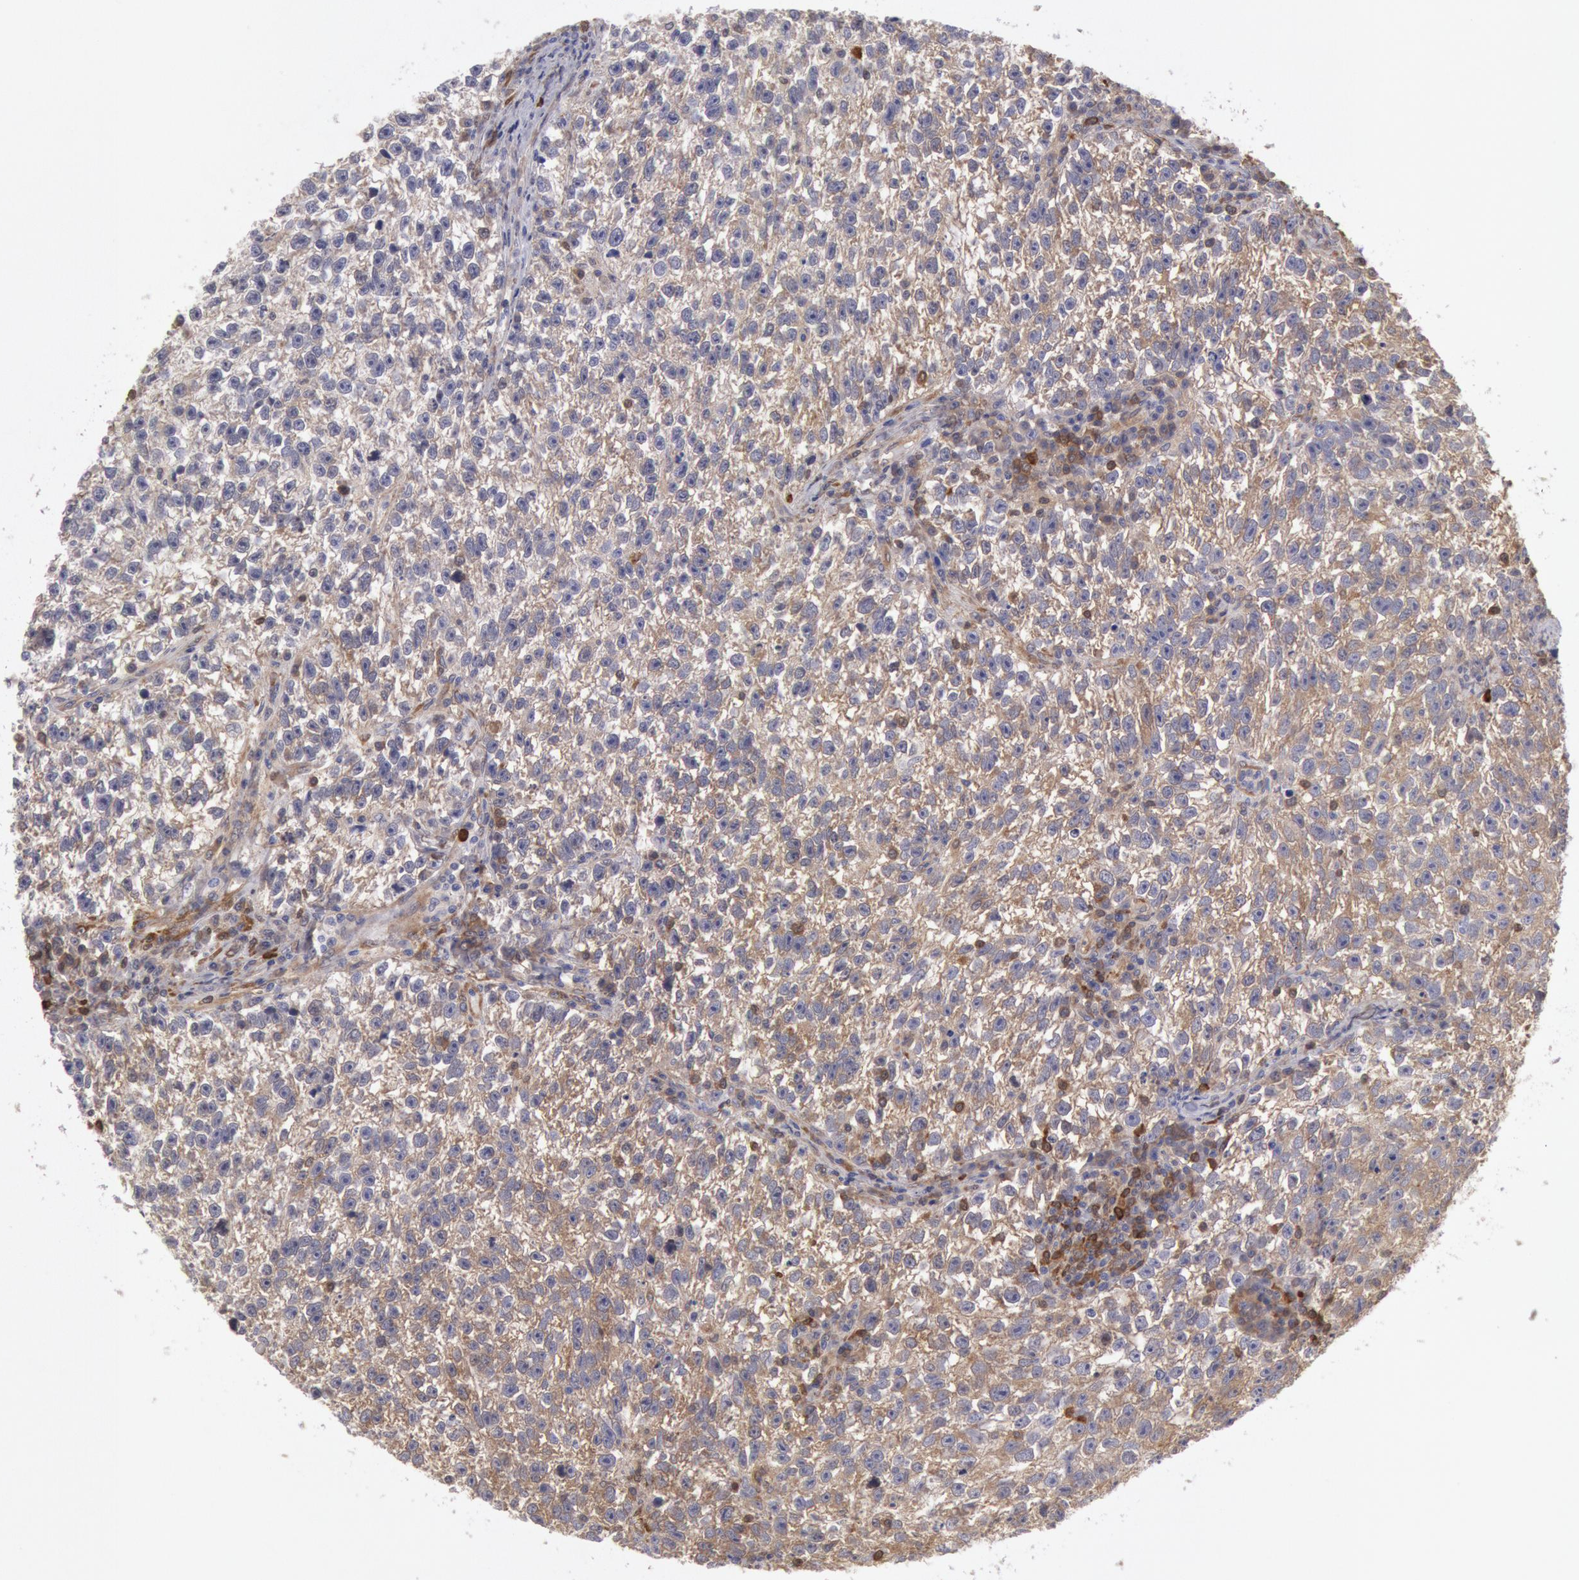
{"staining": {"intensity": "moderate", "quantity": ">75%", "location": "cytoplasmic/membranous"}, "tissue": "testis cancer", "cell_type": "Tumor cells", "image_type": "cancer", "snomed": [{"axis": "morphology", "description": "Seminoma, NOS"}, {"axis": "topography", "description": "Testis"}], "caption": "Immunohistochemistry (IHC) staining of testis cancer (seminoma), which displays medium levels of moderate cytoplasmic/membranous staining in approximately >75% of tumor cells indicating moderate cytoplasmic/membranous protein staining. The staining was performed using DAB (brown) for protein detection and nuclei were counterstained in hematoxylin (blue).", "gene": "CCDC50", "patient": {"sex": "male", "age": 38}}